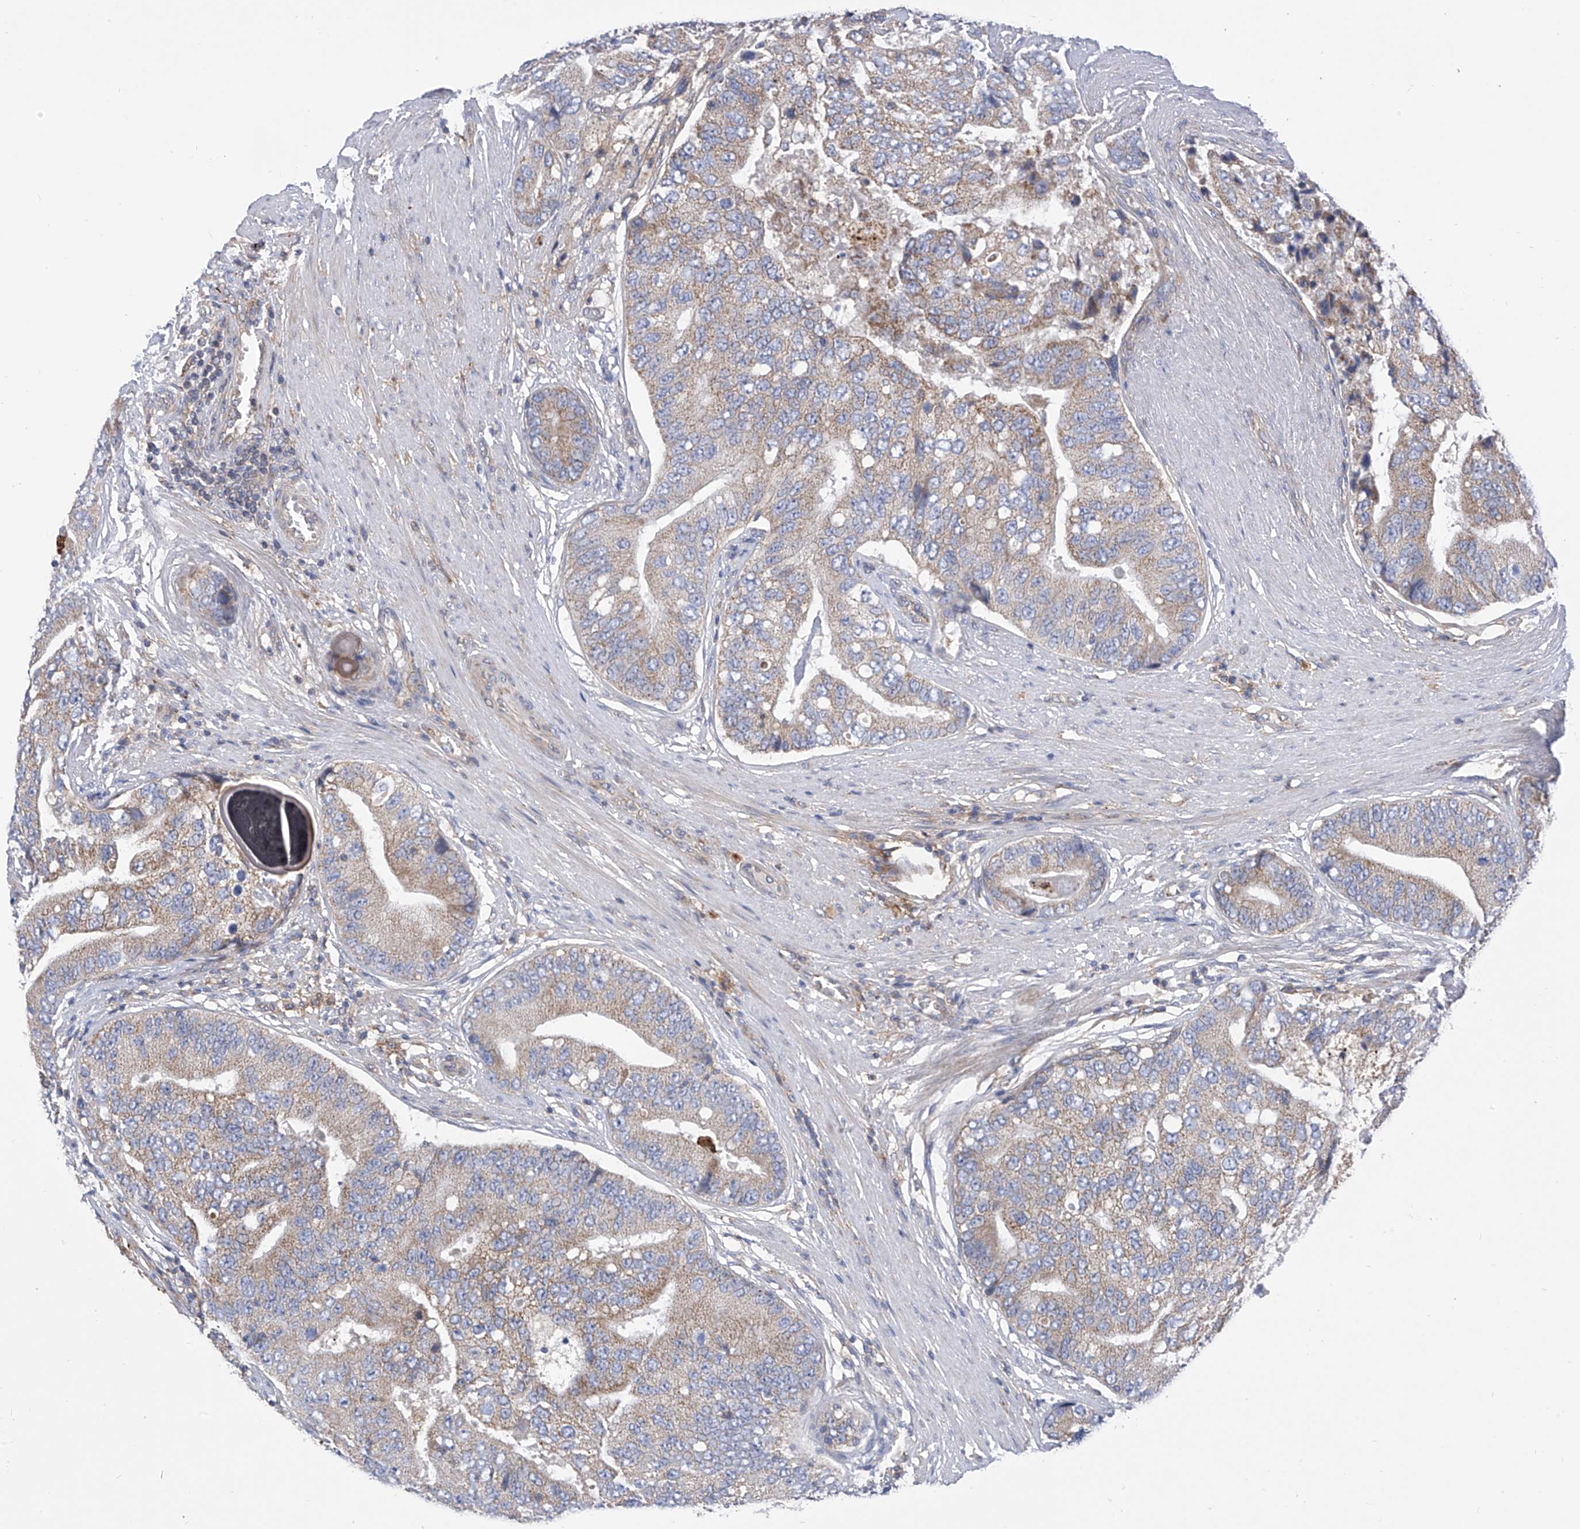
{"staining": {"intensity": "weak", "quantity": "25%-75%", "location": "cytoplasmic/membranous"}, "tissue": "prostate cancer", "cell_type": "Tumor cells", "image_type": "cancer", "snomed": [{"axis": "morphology", "description": "Adenocarcinoma, High grade"}, {"axis": "topography", "description": "Prostate"}], "caption": "A brown stain highlights weak cytoplasmic/membranous staining of a protein in human prostate cancer tumor cells.", "gene": "P2RX7", "patient": {"sex": "male", "age": 70}}